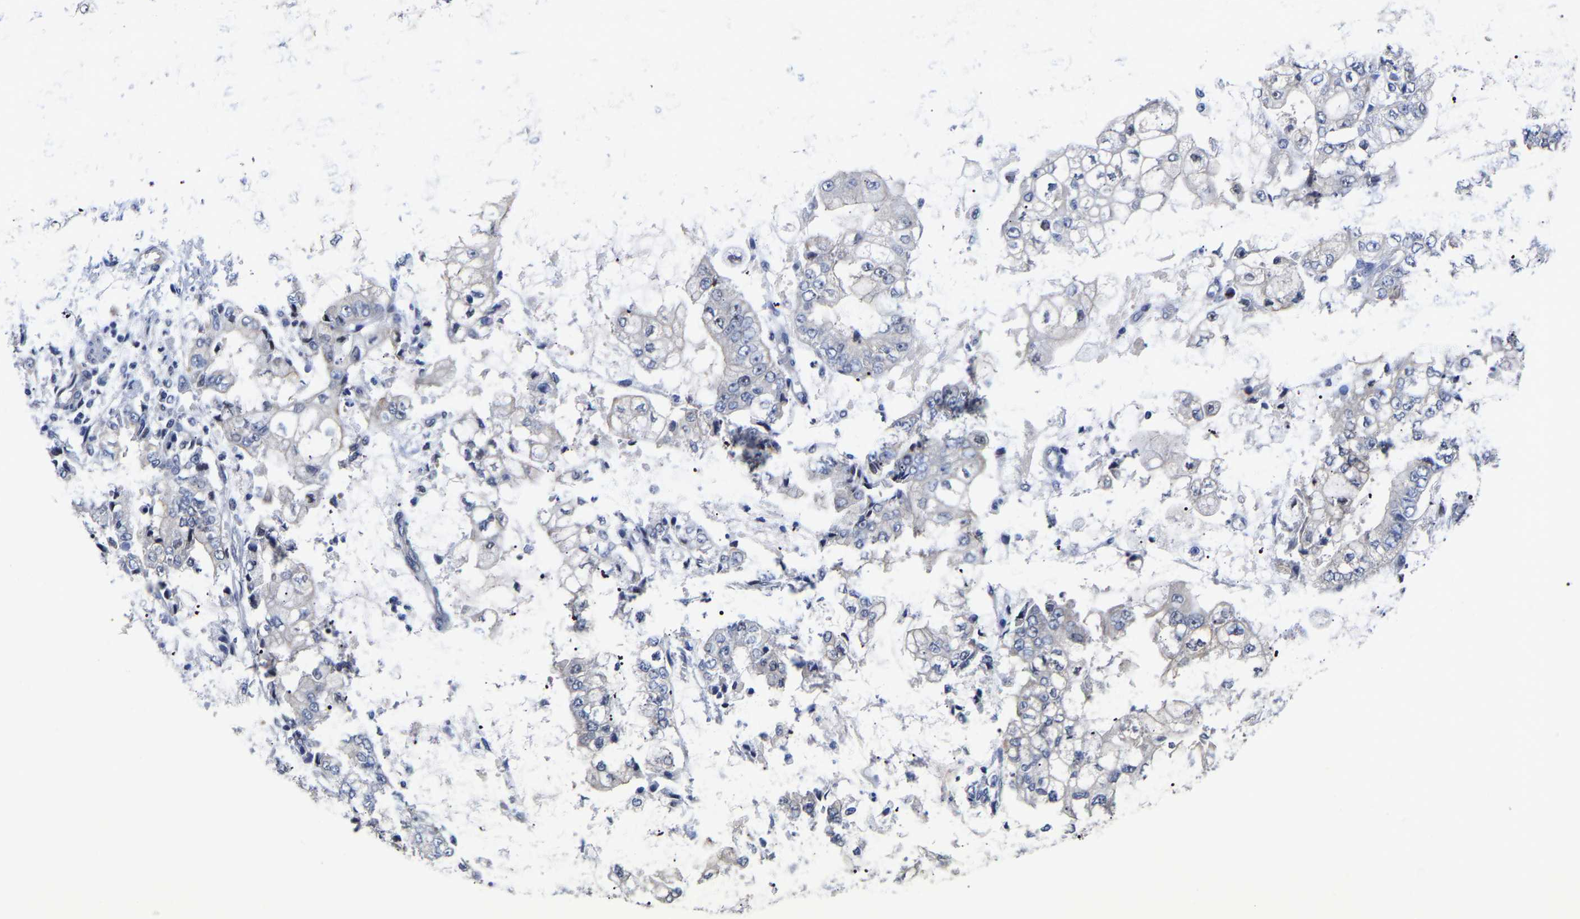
{"staining": {"intensity": "negative", "quantity": "none", "location": "none"}, "tissue": "stomach cancer", "cell_type": "Tumor cells", "image_type": "cancer", "snomed": [{"axis": "morphology", "description": "Adenocarcinoma, NOS"}, {"axis": "topography", "description": "Stomach"}], "caption": "The histopathology image demonstrates no significant staining in tumor cells of stomach adenocarcinoma.", "gene": "CCDC6", "patient": {"sex": "male", "age": 76}}